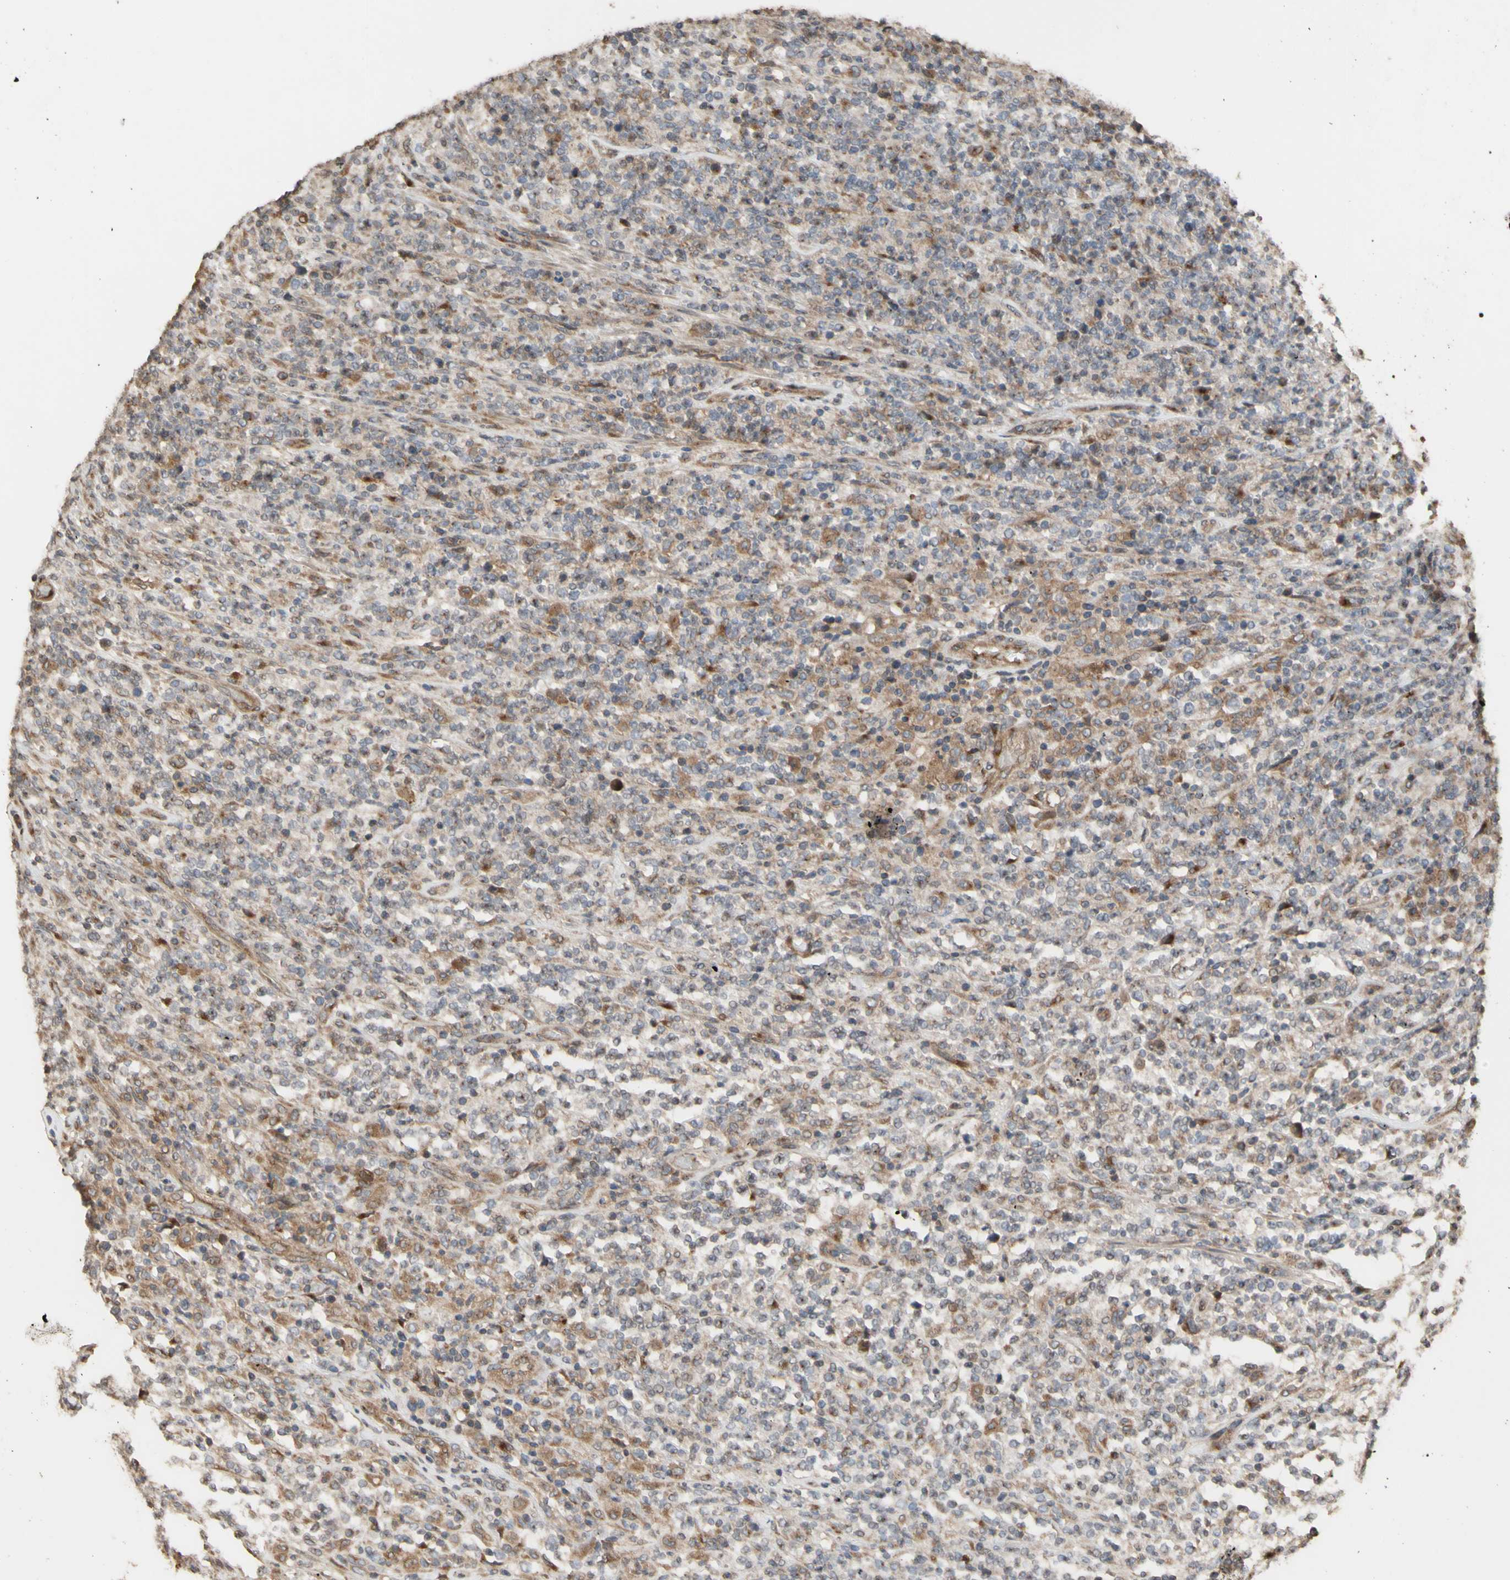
{"staining": {"intensity": "moderate", "quantity": "<25%", "location": "cytoplasmic/membranous"}, "tissue": "lymphoma", "cell_type": "Tumor cells", "image_type": "cancer", "snomed": [{"axis": "morphology", "description": "Malignant lymphoma, non-Hodgkin's type, High grade"}, {"axis": "topography", "description": "Soft tissue"}], "caption": "A photomicrograph of human malignant lymphoma, non-Hodgkin's type (high-grade) stained for a protein displays moderate cytoplasmic/membranous brown staining in tumor cells. (DAB = brown stain, brightfield microscopy at high magnification).", "gene": "NECTIN3", "patient": {"sex": "male", "age": 18}}